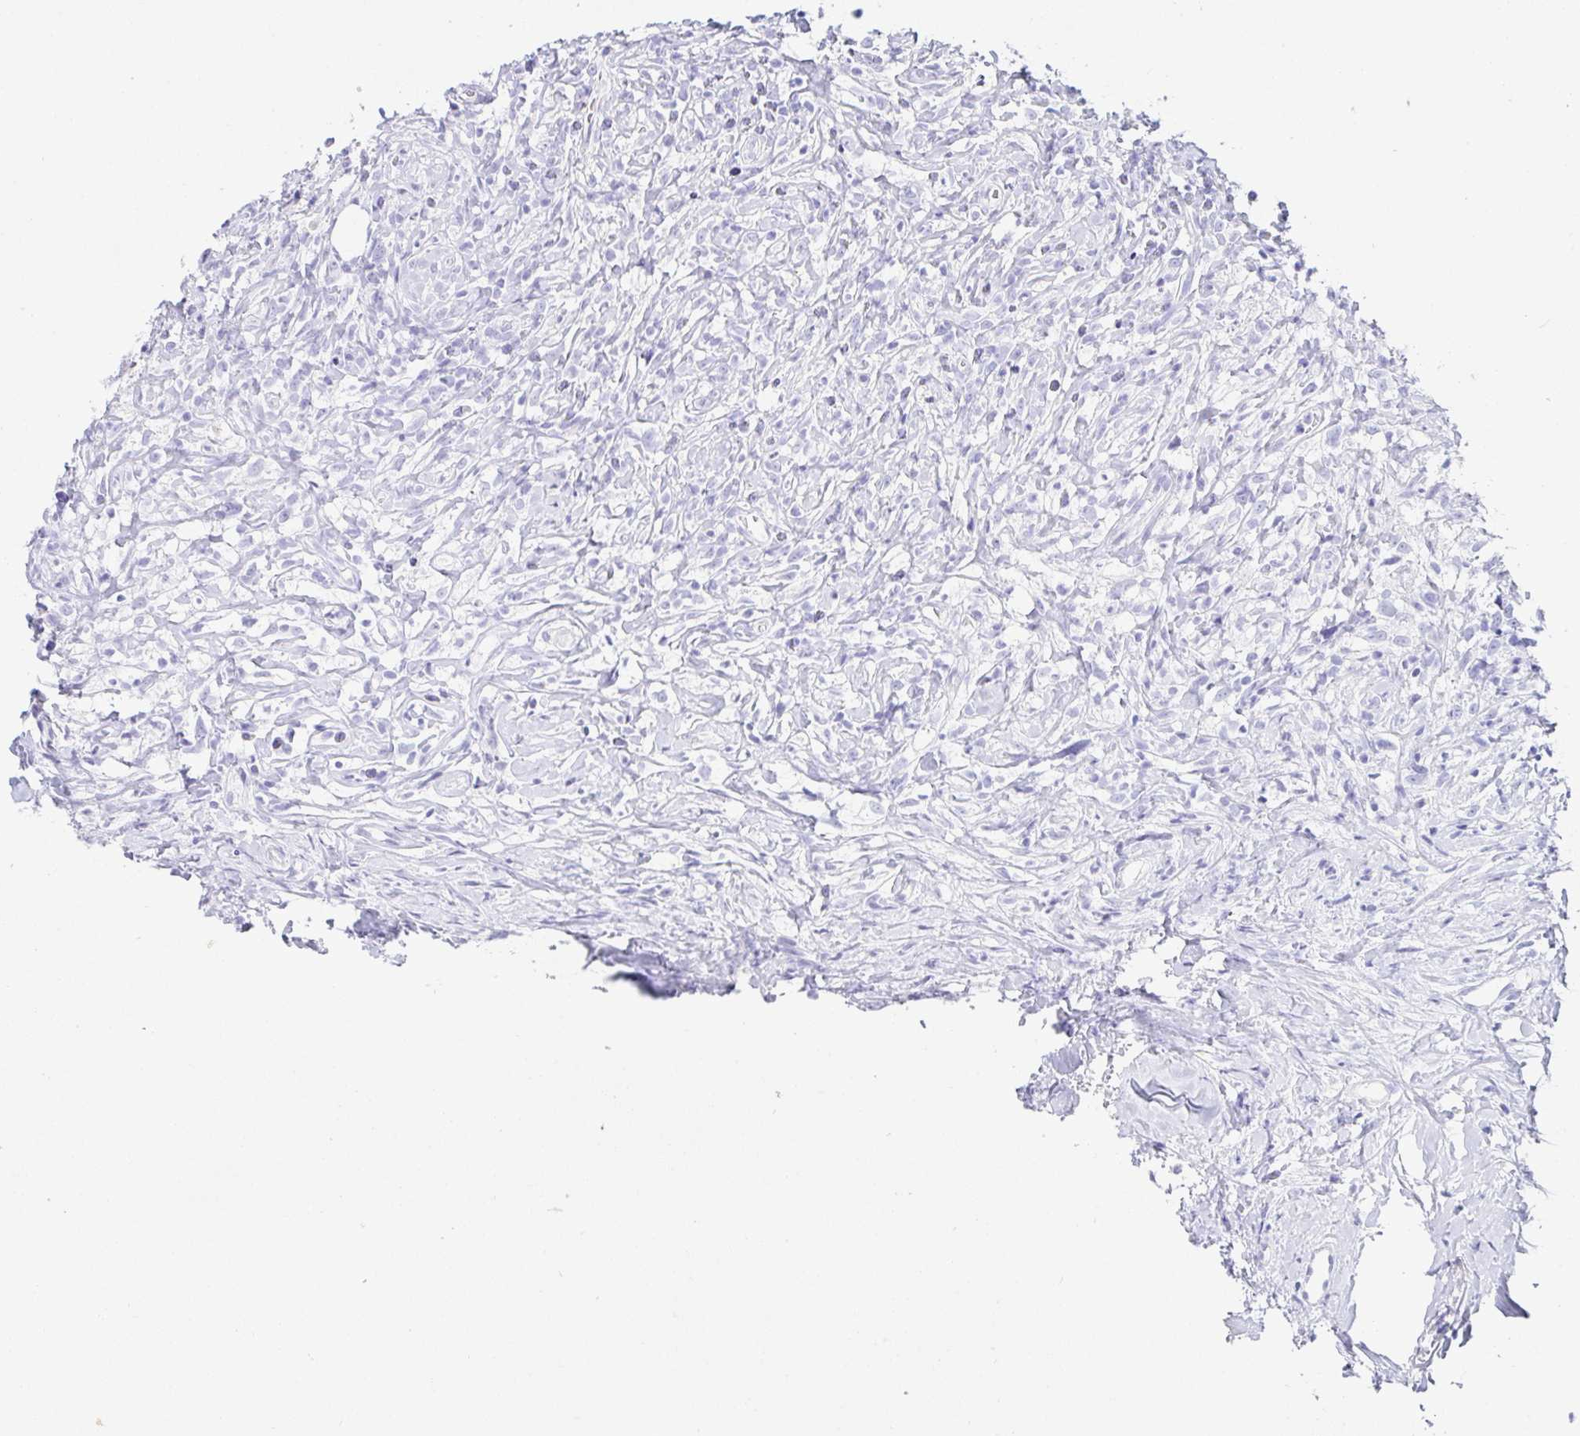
{"staining": {"intensity": "negative", "quantity": "none", "location": "none"}, "tissue": "lymphoma", "cell_type": "Tumor cells", "image_type": "cancer", "snomed": [{"axis": "morphology", "description": "Hodgkin's disease, NOS"}, {"axis": "topography", "description": "No Tissue"}], "caption": "A photomicrograph of lymphoma stained for a protein shows no brown staining in tumor cells.", "gene": "PAX8", "patient": {"sex": "female", "age": 21}}